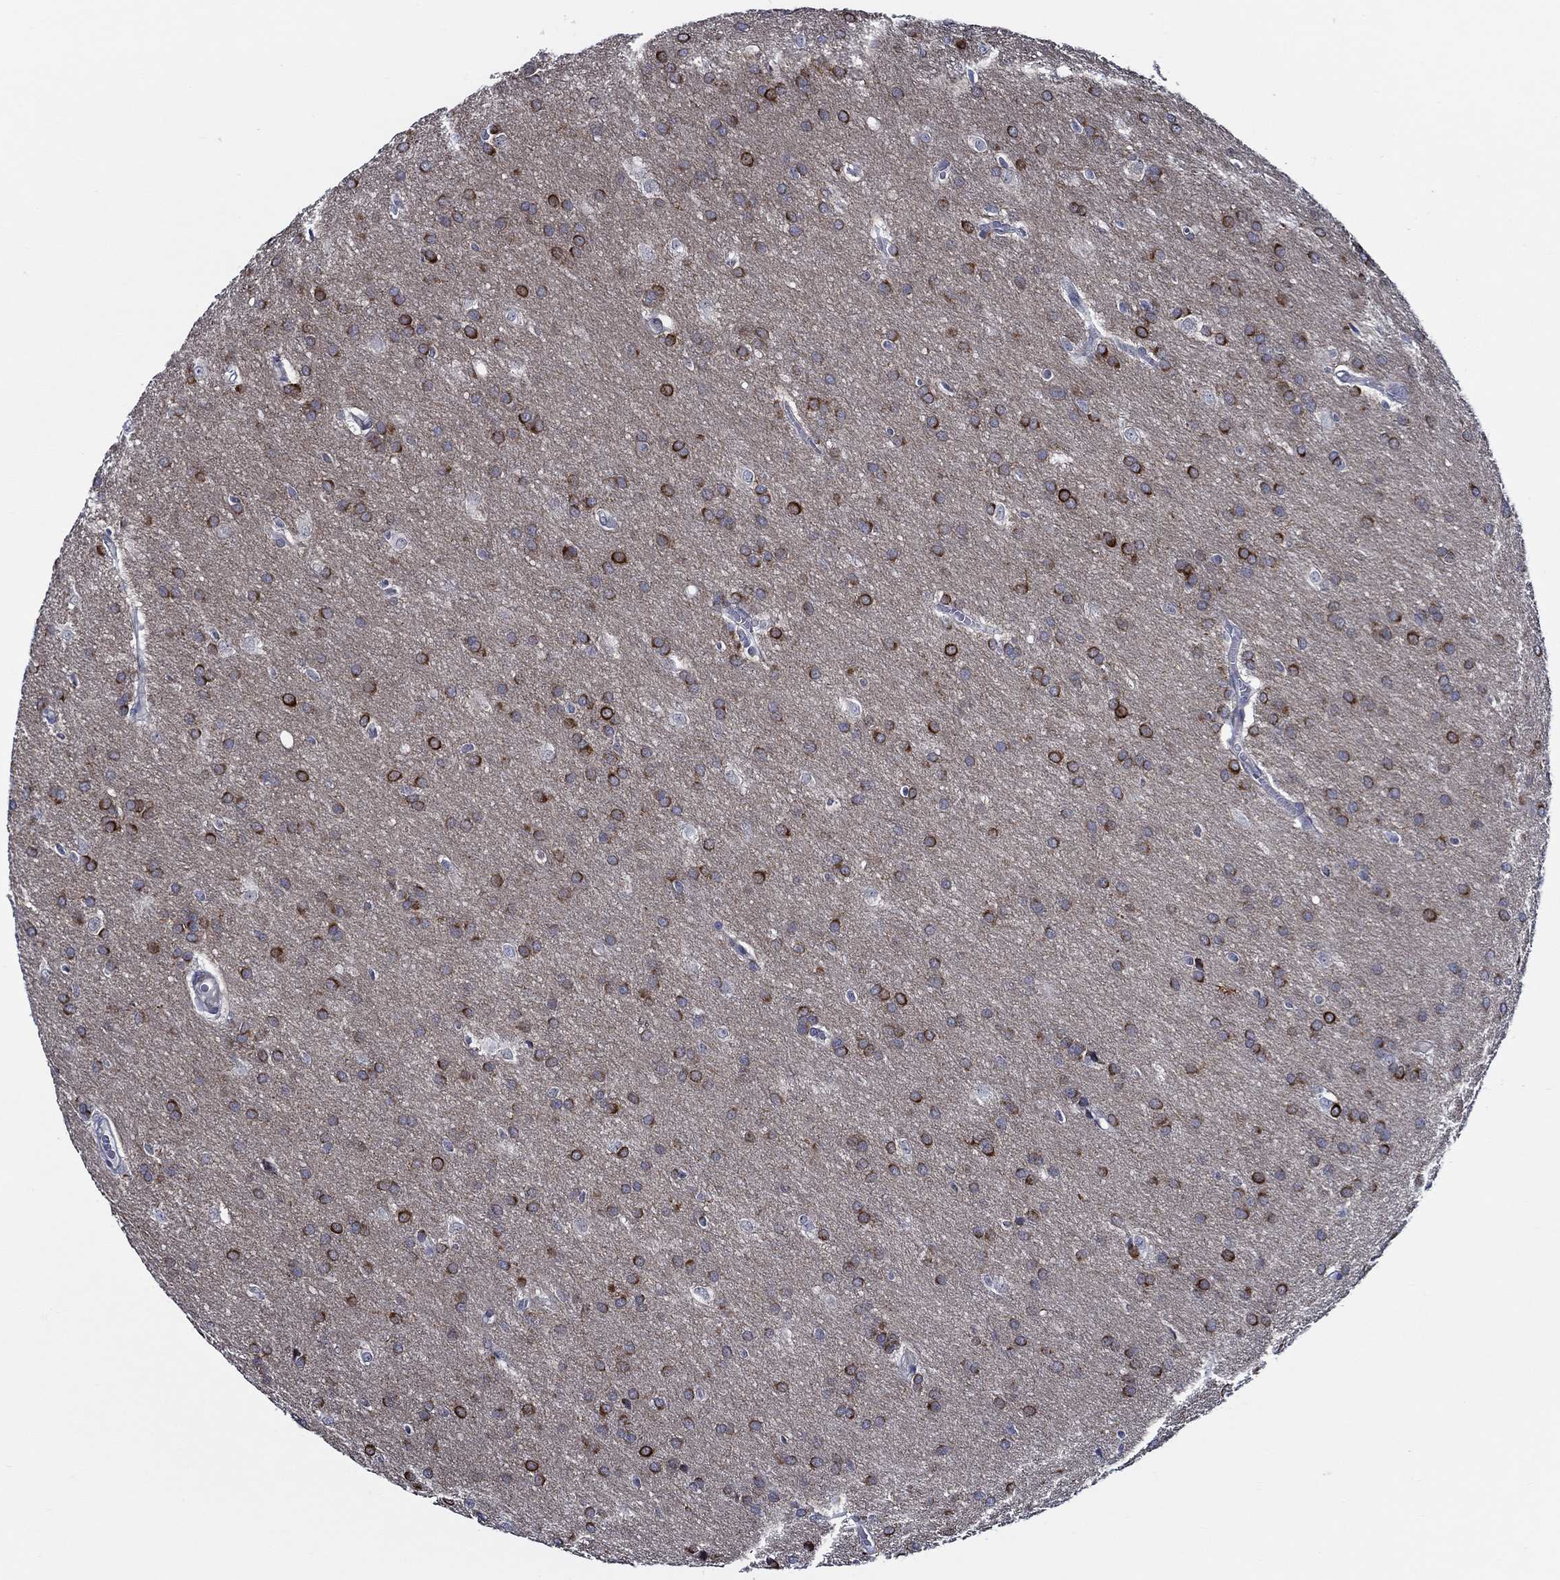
{"staining": {"intensity": "strong", "quantity": "25%-75%", "location": "cytoplasmic/membranous"}, "tissue": "glioma", "cell_type": "Tumor cells", "image_type": "cancer", "snomed": [{"axis": "morphology", "description": "Glioma, malignant, Low grade"}, {"axis": "topography", "description": "Brain"}], "caption": "This is an image of IHC staining of glioma, which shows strong expression in the cytoplasmic/membranous of tumor cells.", "gene": "C8orf48", "patient": {"sex": "female", "age": 32}}